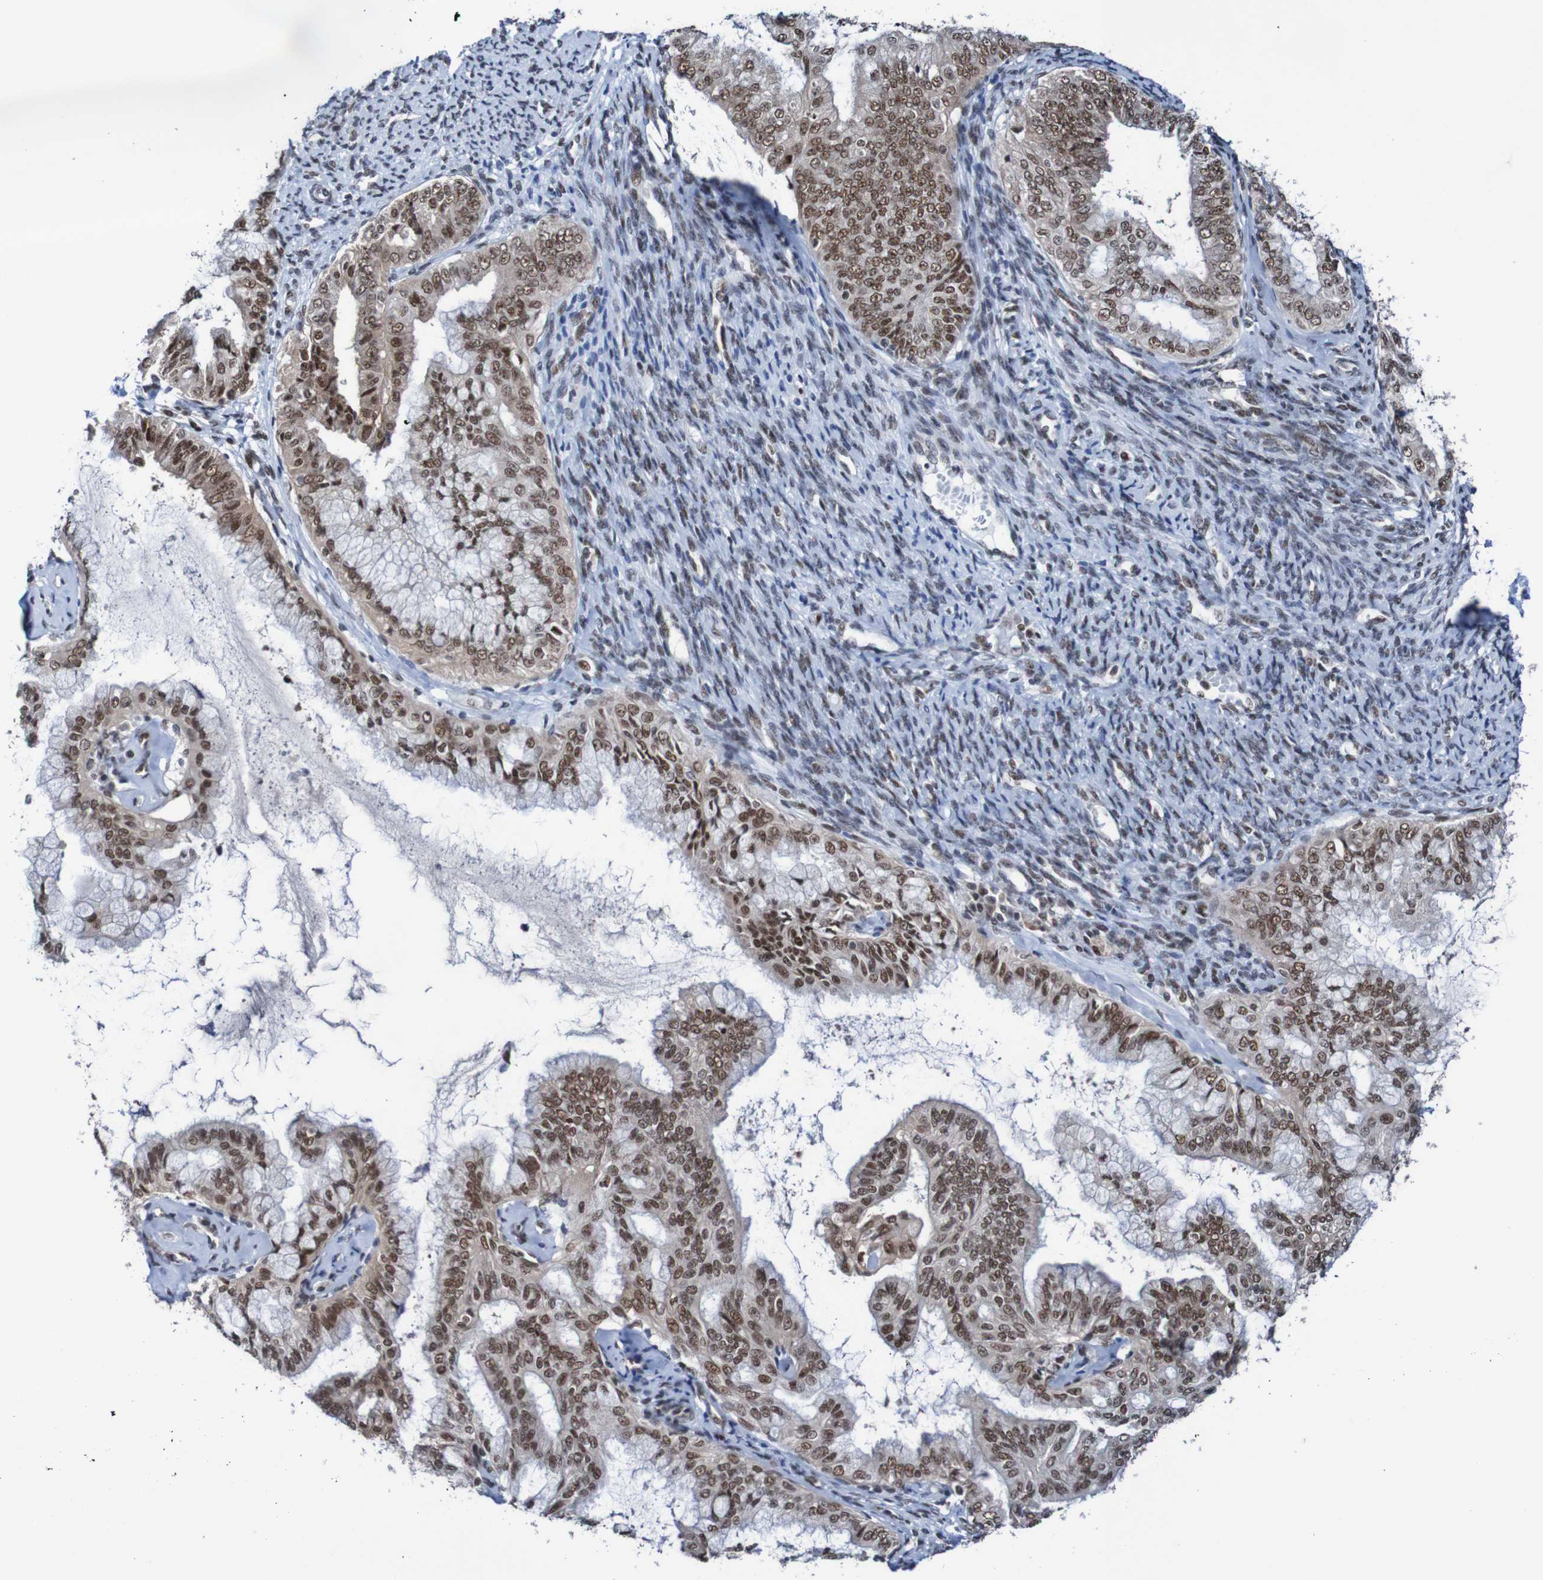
{"staining": {"intensity": "strong", "quantity": ">75%", "location": "cytoplasmic/membranous,nuclear"}, "tissue": "endometrial cancer", "cell_type": "Tumor cells", "image_type": "cancer", "snomed": [{"axis": "morphology", "description": "Adenocarcinoma, NOS"}, {"axis": "topography", "description": "Endometrium"}], "caption": "The immunohistochemical stain highlights strong cytoplasmic/membranous and nuclear expression in tumor cells of adenocarcinoma (endometrial) tissue.", "gene": "CDC5L", "patient": {"sex": "female", "age": 63}}